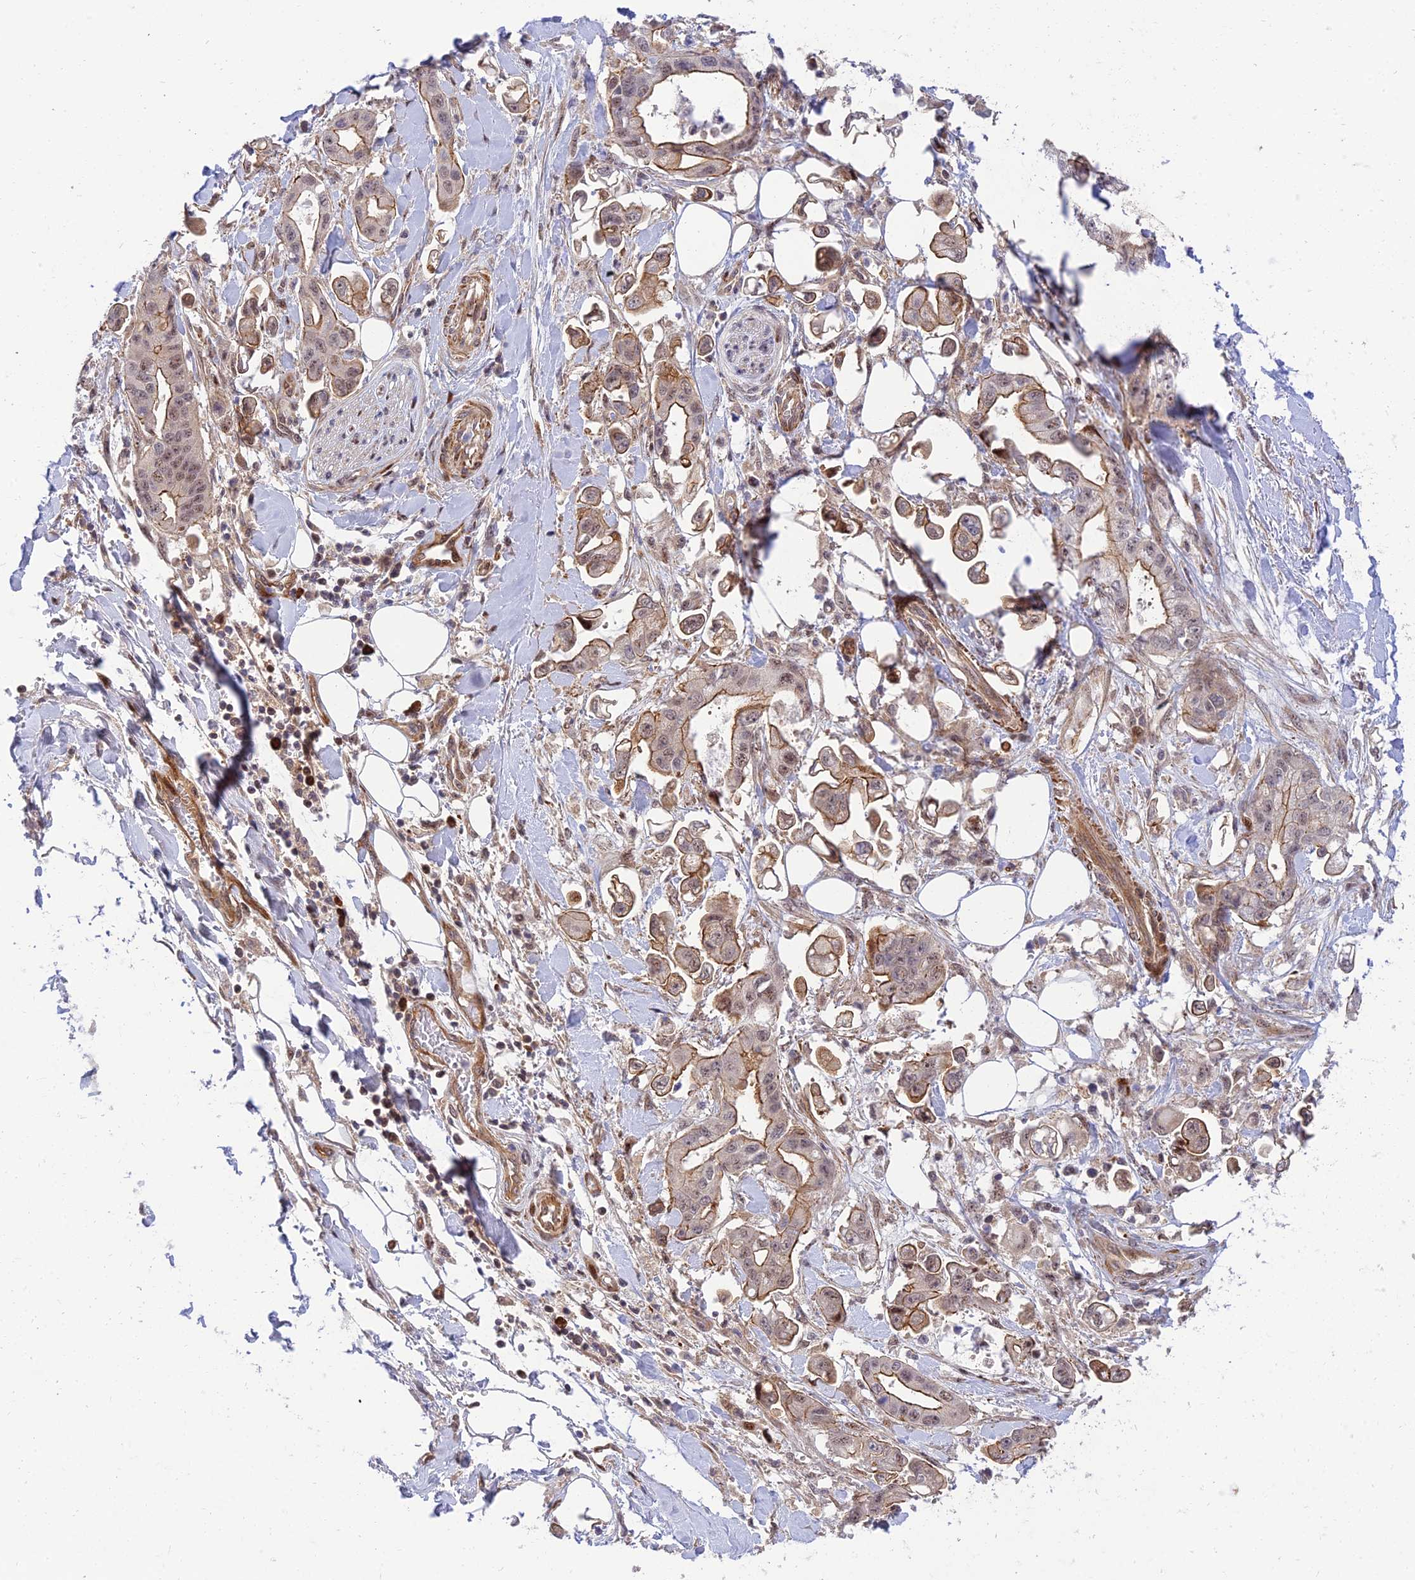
{"staining": {"intensity": "moderate", "quantity": ">75%", "location": "cytoplasmic/membranous,nuclear"}, "tissue": "stomach cancer", "cell_type": "Tumor cells", "image_type": "cancer", "snomed": [{"axis": "morphology", "description": "Adenocarcinoma, NOS"}, {"axis": "topography", "description": "Stomach"}], "caption": "A medium amount of moderate cytoplasmic/membranous and nuclear staining is present in about >75% of tumor cells in stomach cancer tissue.", "gene": "ZNF584", "patient": {"sex": "male", "age": 62}}